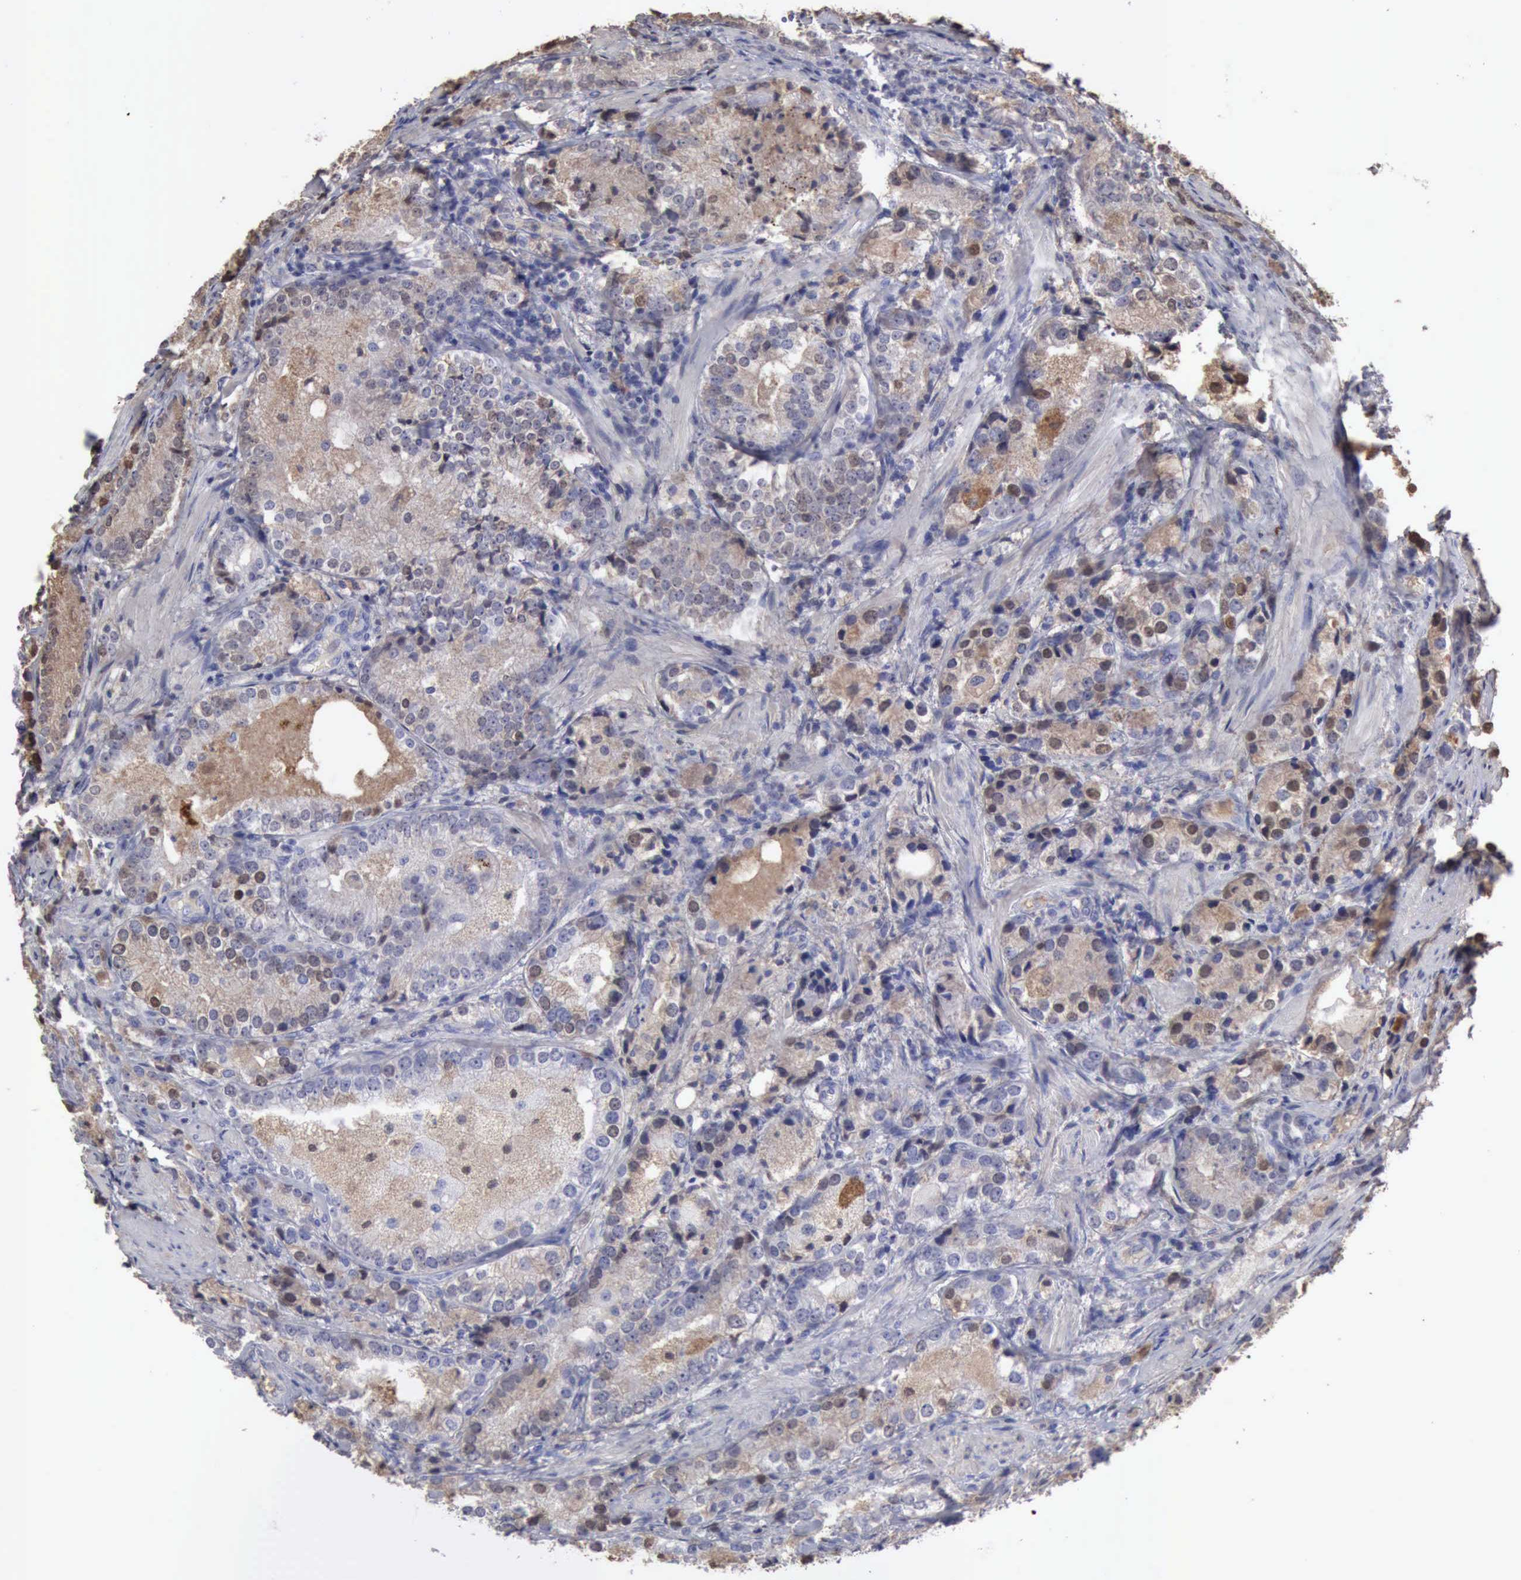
{"staining": {"intensity": "weak", "quantity": "<25%", "location": "cytoplasmic/membranous"}, "tissue": "prostate cancer", "cell_type": "Tumor cells", "image_type": "cancer", "snomed": [{"axis": "morphology", "description": "Adenocarcinoma, High grade"}, {"axis": "topography", "description": "Prostate"}], "caption": "Immunohistochemistry (IHC) of prostate high-grade adenocarcinoma exhibits no staining in tumor cells.", "gene": "SERPINA1", "patient": {"sex": "male", "age": 63}}